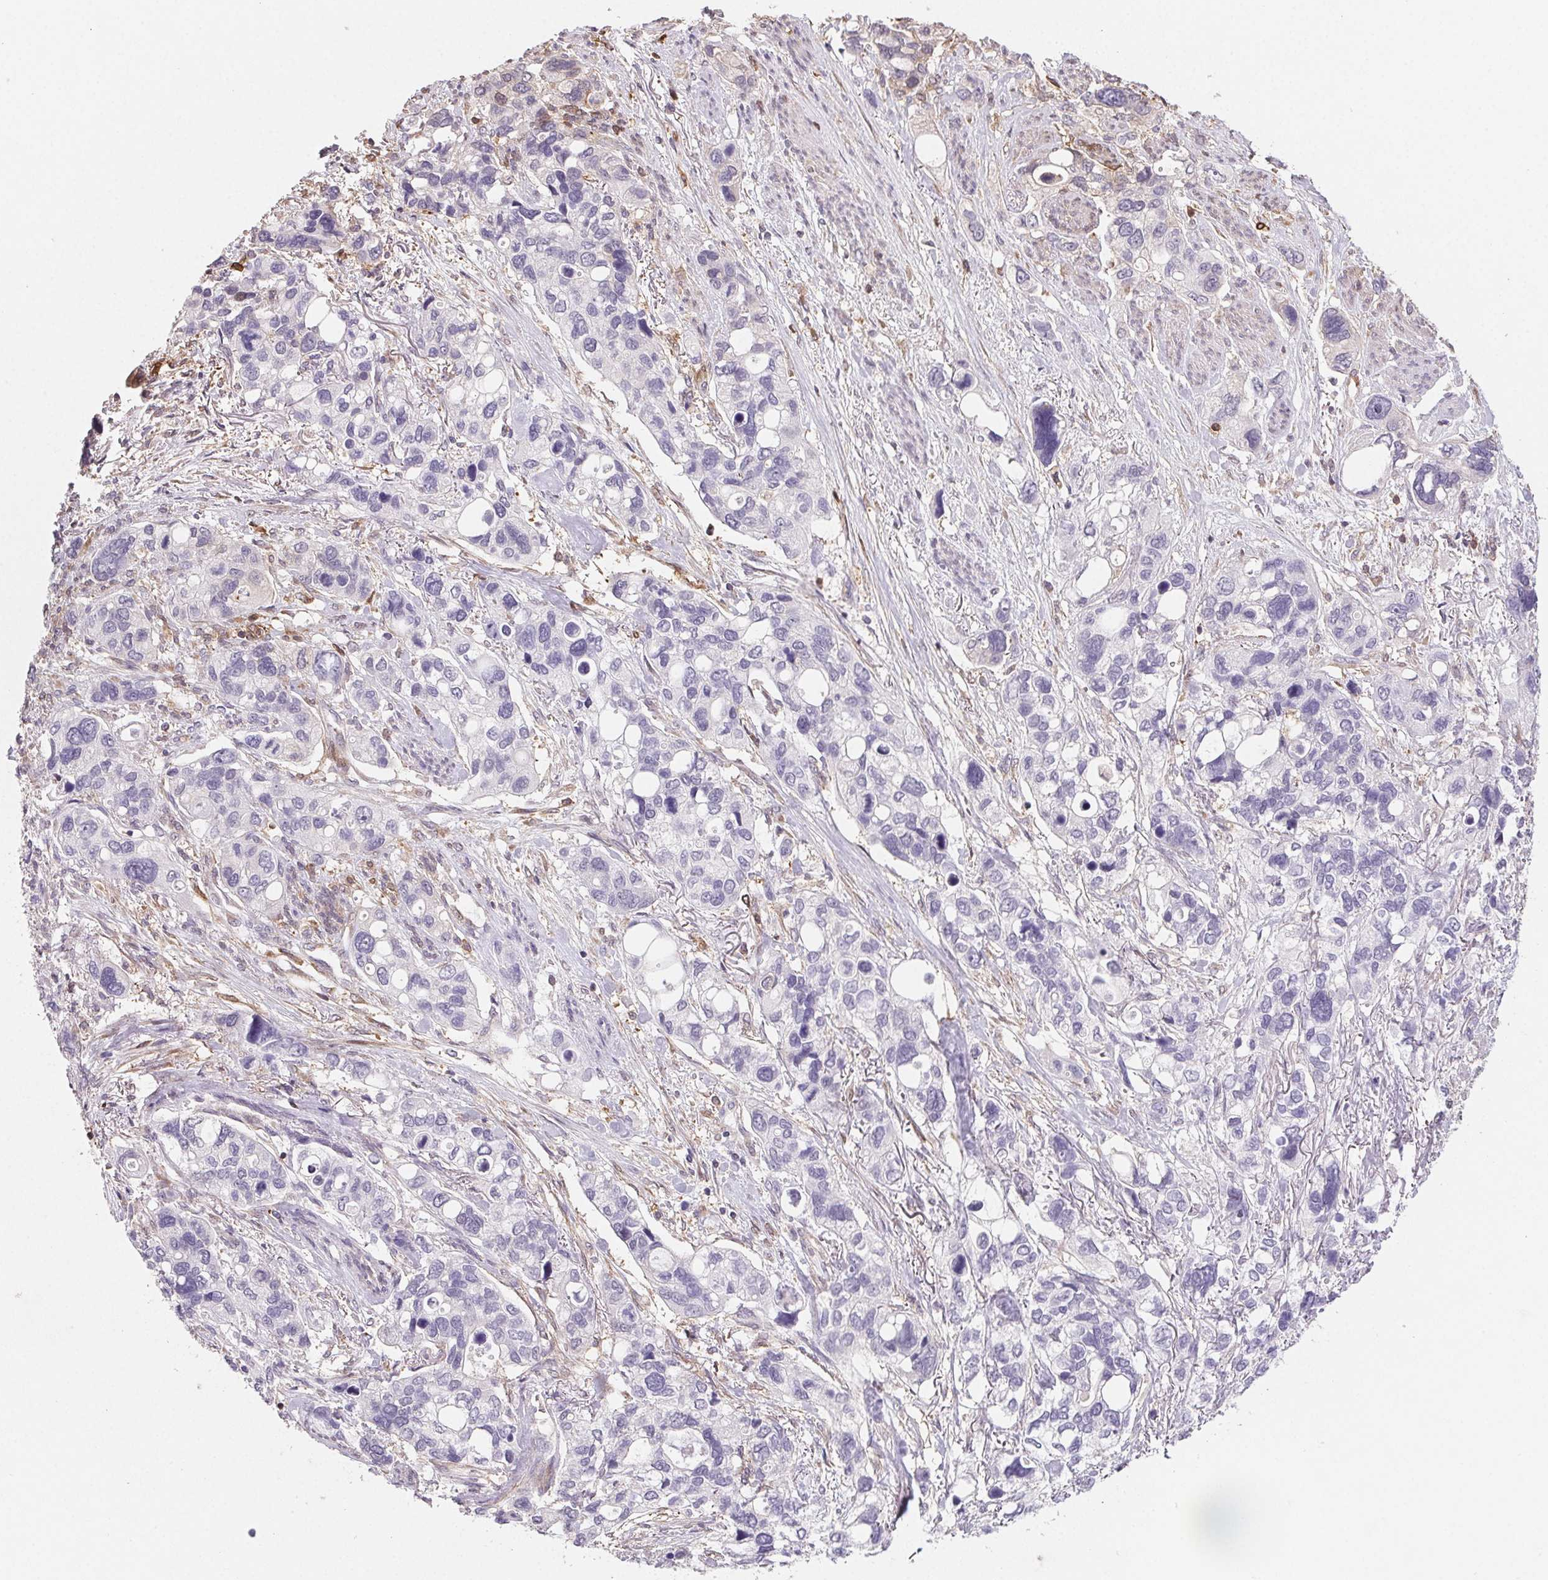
{"staining": {"intensity": "negative", "quantity": "none", "location": "none"}, "tissue": "stomach cancer", "cell_type": "Tumor cells", "image_type": "cancer", "snomed": [{"axis": "morphology", "description": "Adenocarcinoma, NOS"}, {"axis": "topography", "description": "Stomach, upper"}], "caption": "Human stomach adenocarcinoma stained for a protein using immunohistochemistry demonstrates no expression in tumor cells.", "gene": "GBP1", "patient": {"sex": "female", "age": 81}}